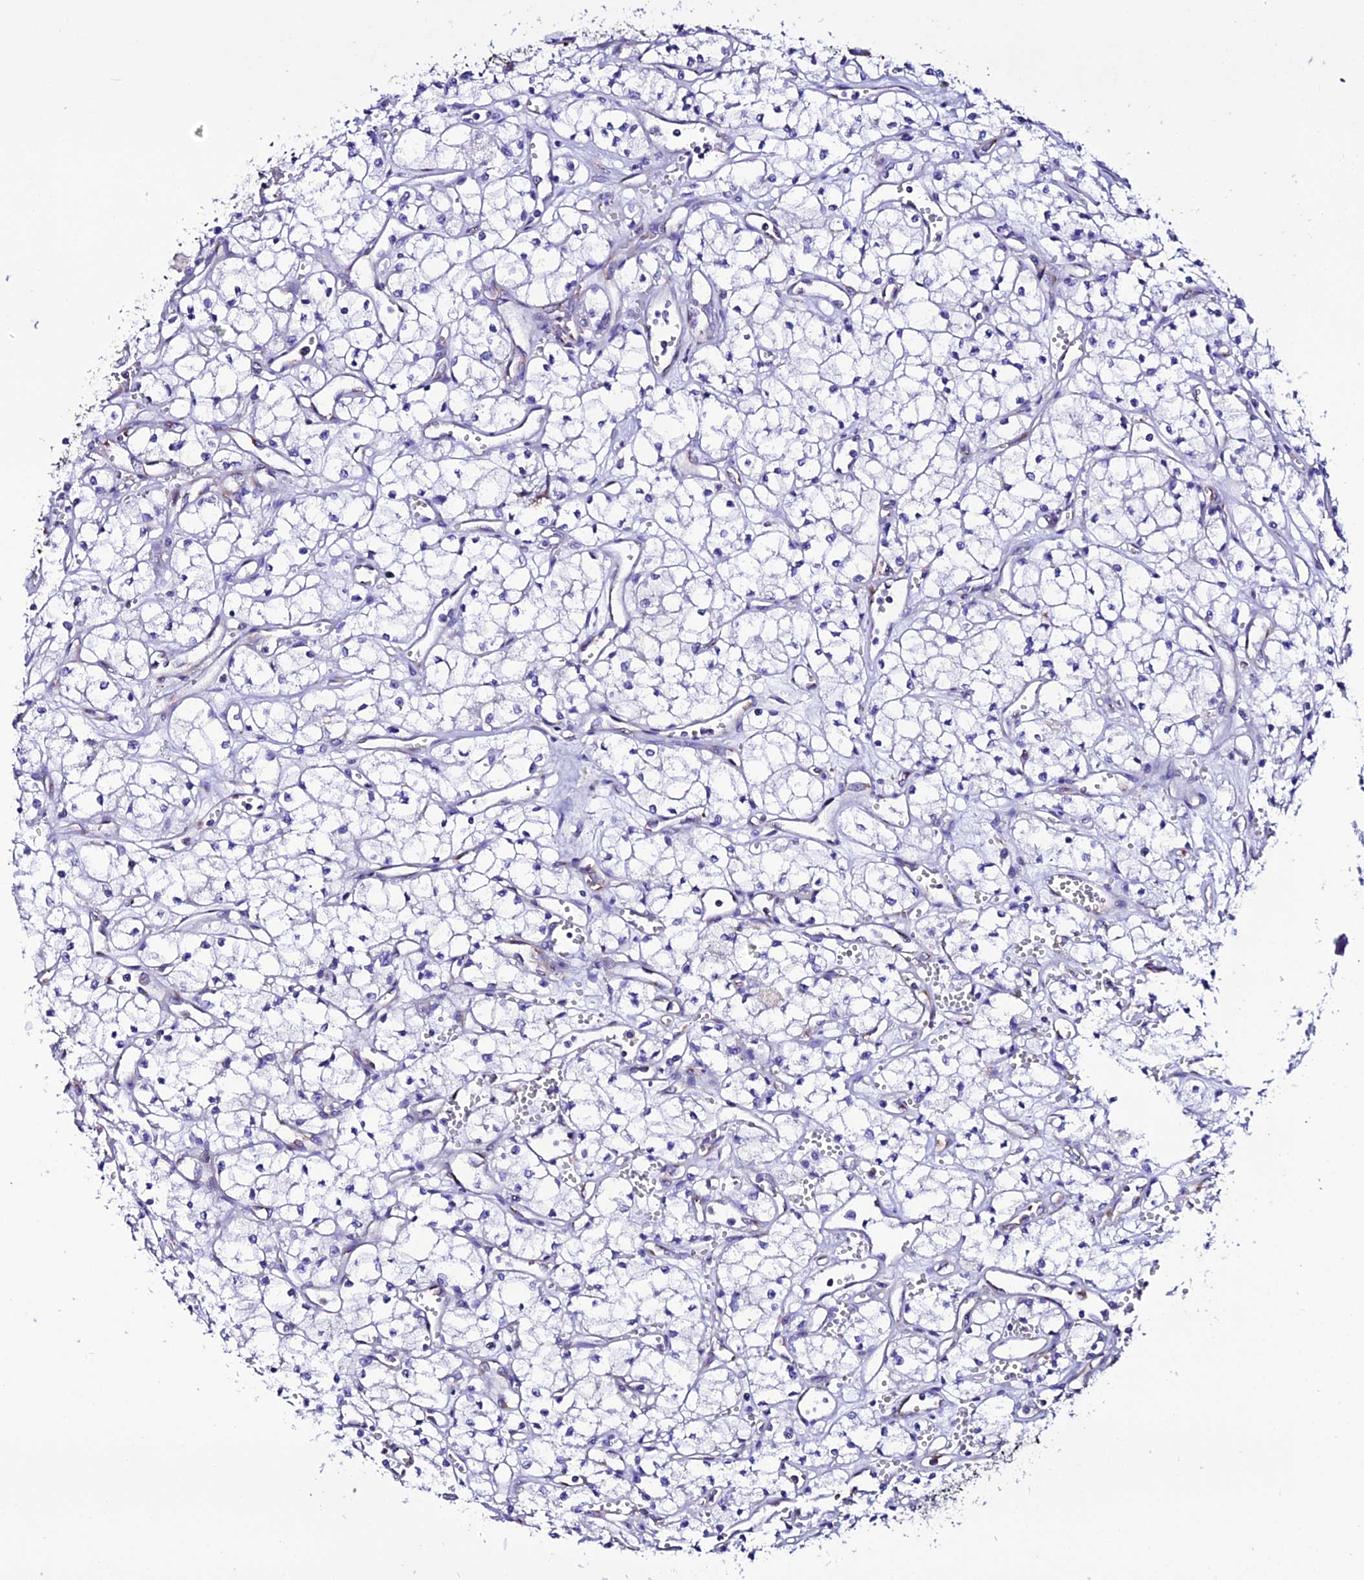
{"staining": {"intensity": "negative", "quantity": "none", "location": "none"}, "tissue": "renal cancer", "cell_type": "Tumor cells", "image_type": "cancer", "snomed": [{"axis": "morphology", "description": "Adenocarcinoma, NOS"}, {"axis": "topography", "description": "Kidney"}], "caption": "DAB (3,3'-diaminobenzidine) immunohistochemical staining of human renal cancer (adenocarcinoma) demonstrates no significant positivity in tumor cells. (Immunohistochemistry (ihc), brightfield microscopy, high magnification).", "gene": "EEF1G", "patient": {"sex": "male", "age": 59}}